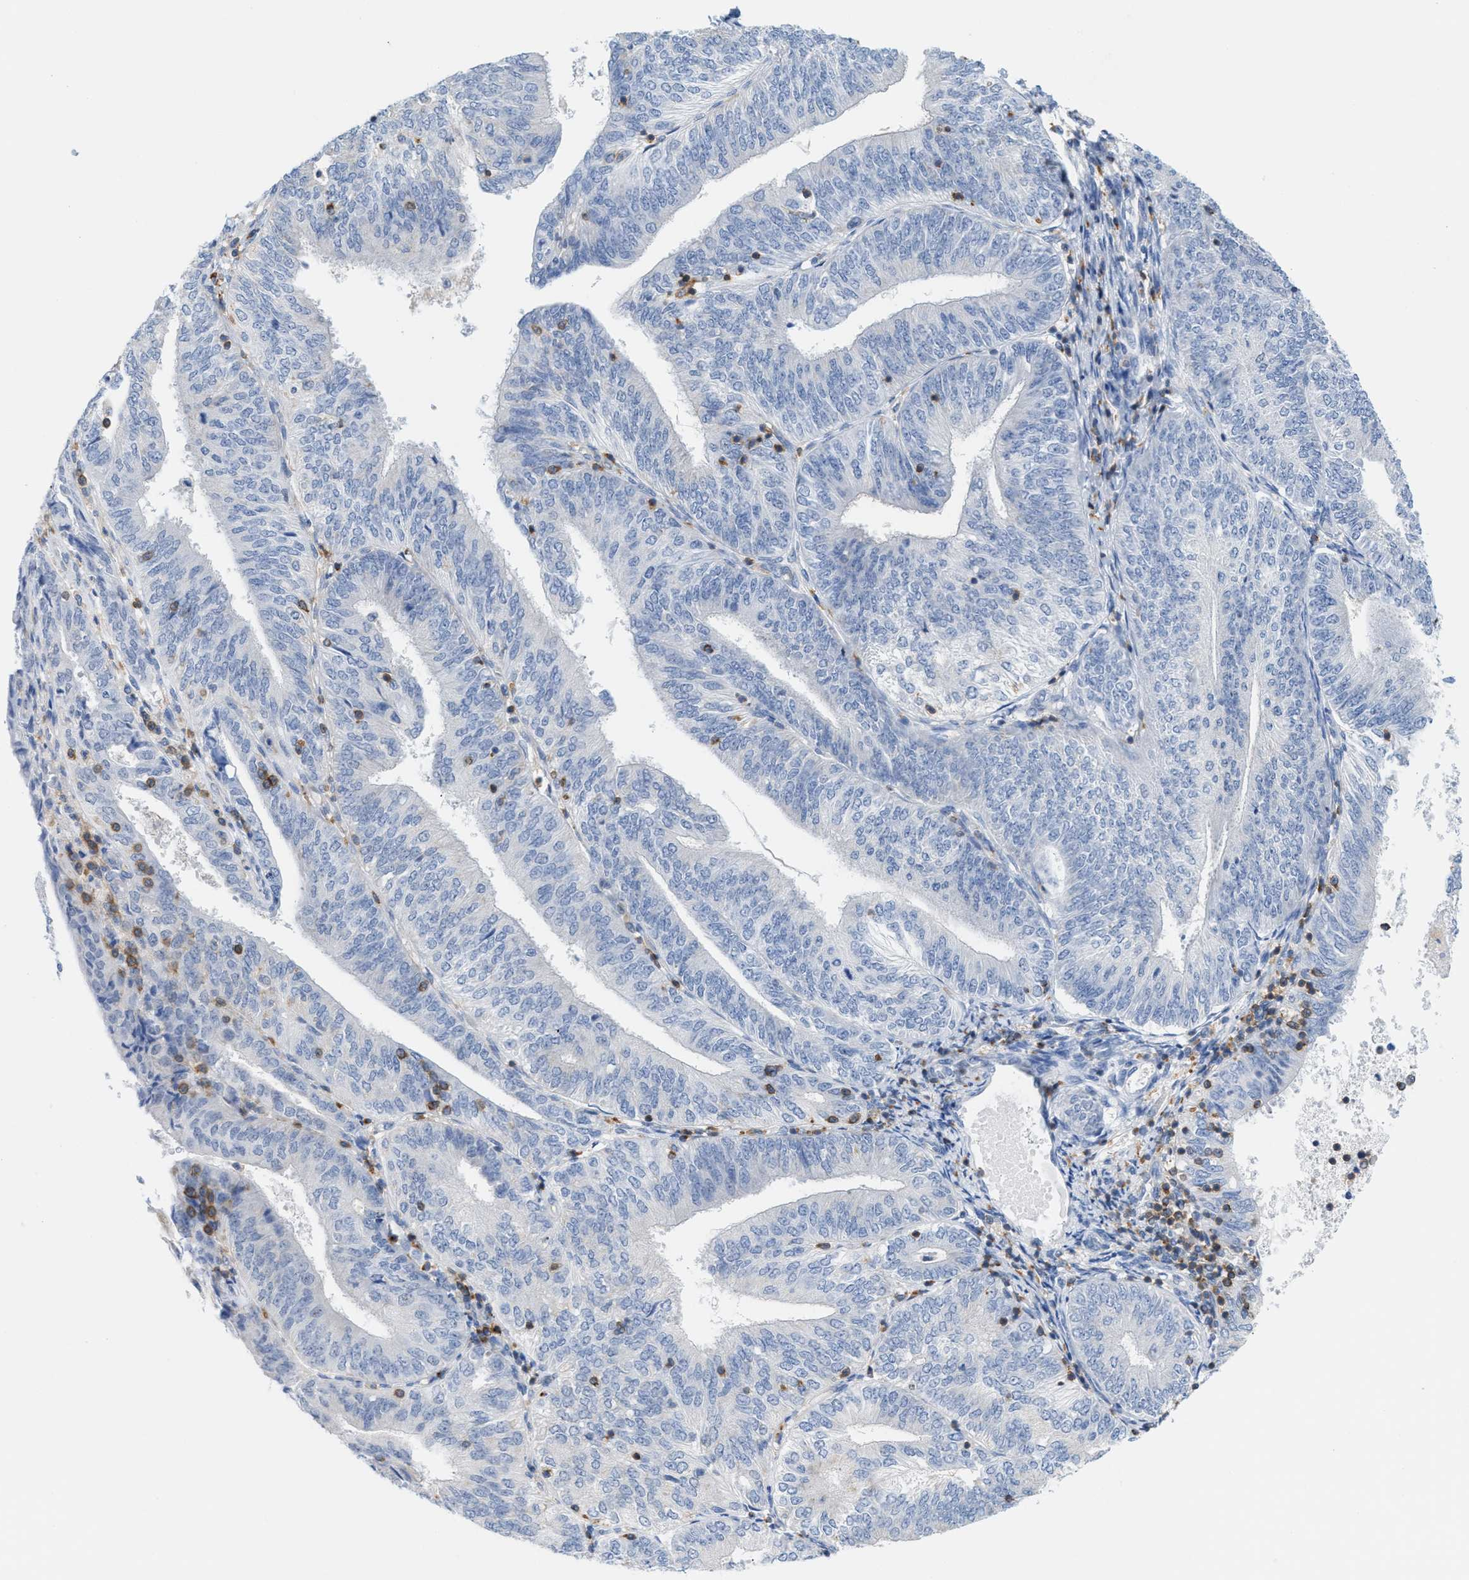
{"staining": {"intensity": "negative", "quantity": "none", "location": "none"}, "tissue": "endometrial cancer", "cell_type": "Tumor cells", "image_type": "cancer", "snomed": [{"axis": "morphology", "description": "Adenocarcinoma, NOS"}, {"axis": "topography", "description": "Endometrium"}], "caption": "This is an IHC histopathology image of adenocarcinoma (endometrial). There is no staining in tumor cells.", "gene": "IL16", "patient": {"sex": "female", "age": 58}}